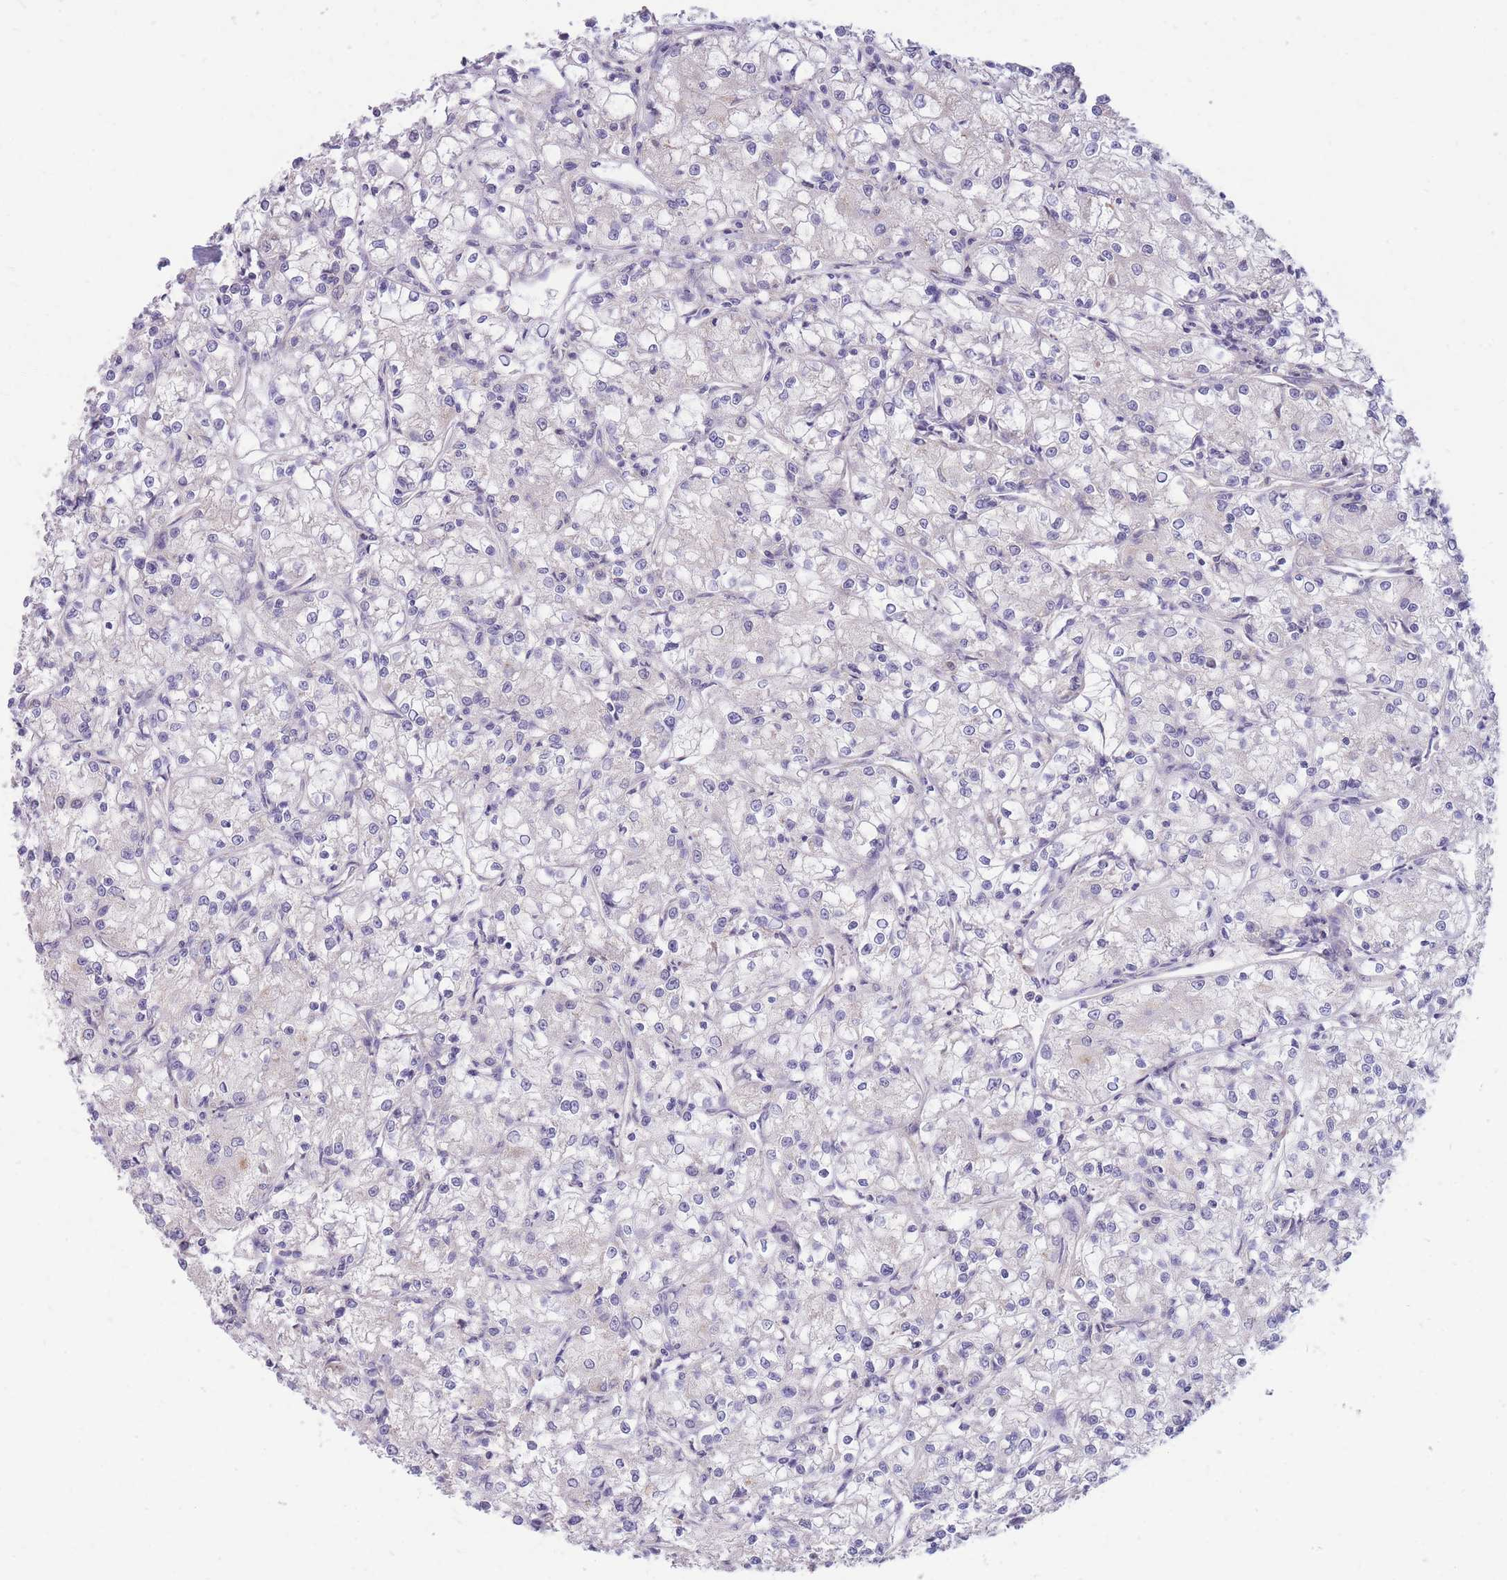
{"staining": {"intensity": "negative", "quantity": "none", "location": "none"}, "tissue": "renal cancer", "cell_type": "Tumor cells", "image_type": "cancer", "snomed": [{"axis": "morphology", "description": "Adenocarcinoma, NOS"}, {"axis": "topography", "description": "Kidney"}], "caption": "The immunohistochemistry photomicrograph has no significant positivity in tumor cells of renal cancer (adenocarcinoma) tissue.", "gene": "MRPS9", "patient": {"sex": "female", "age": 59}}